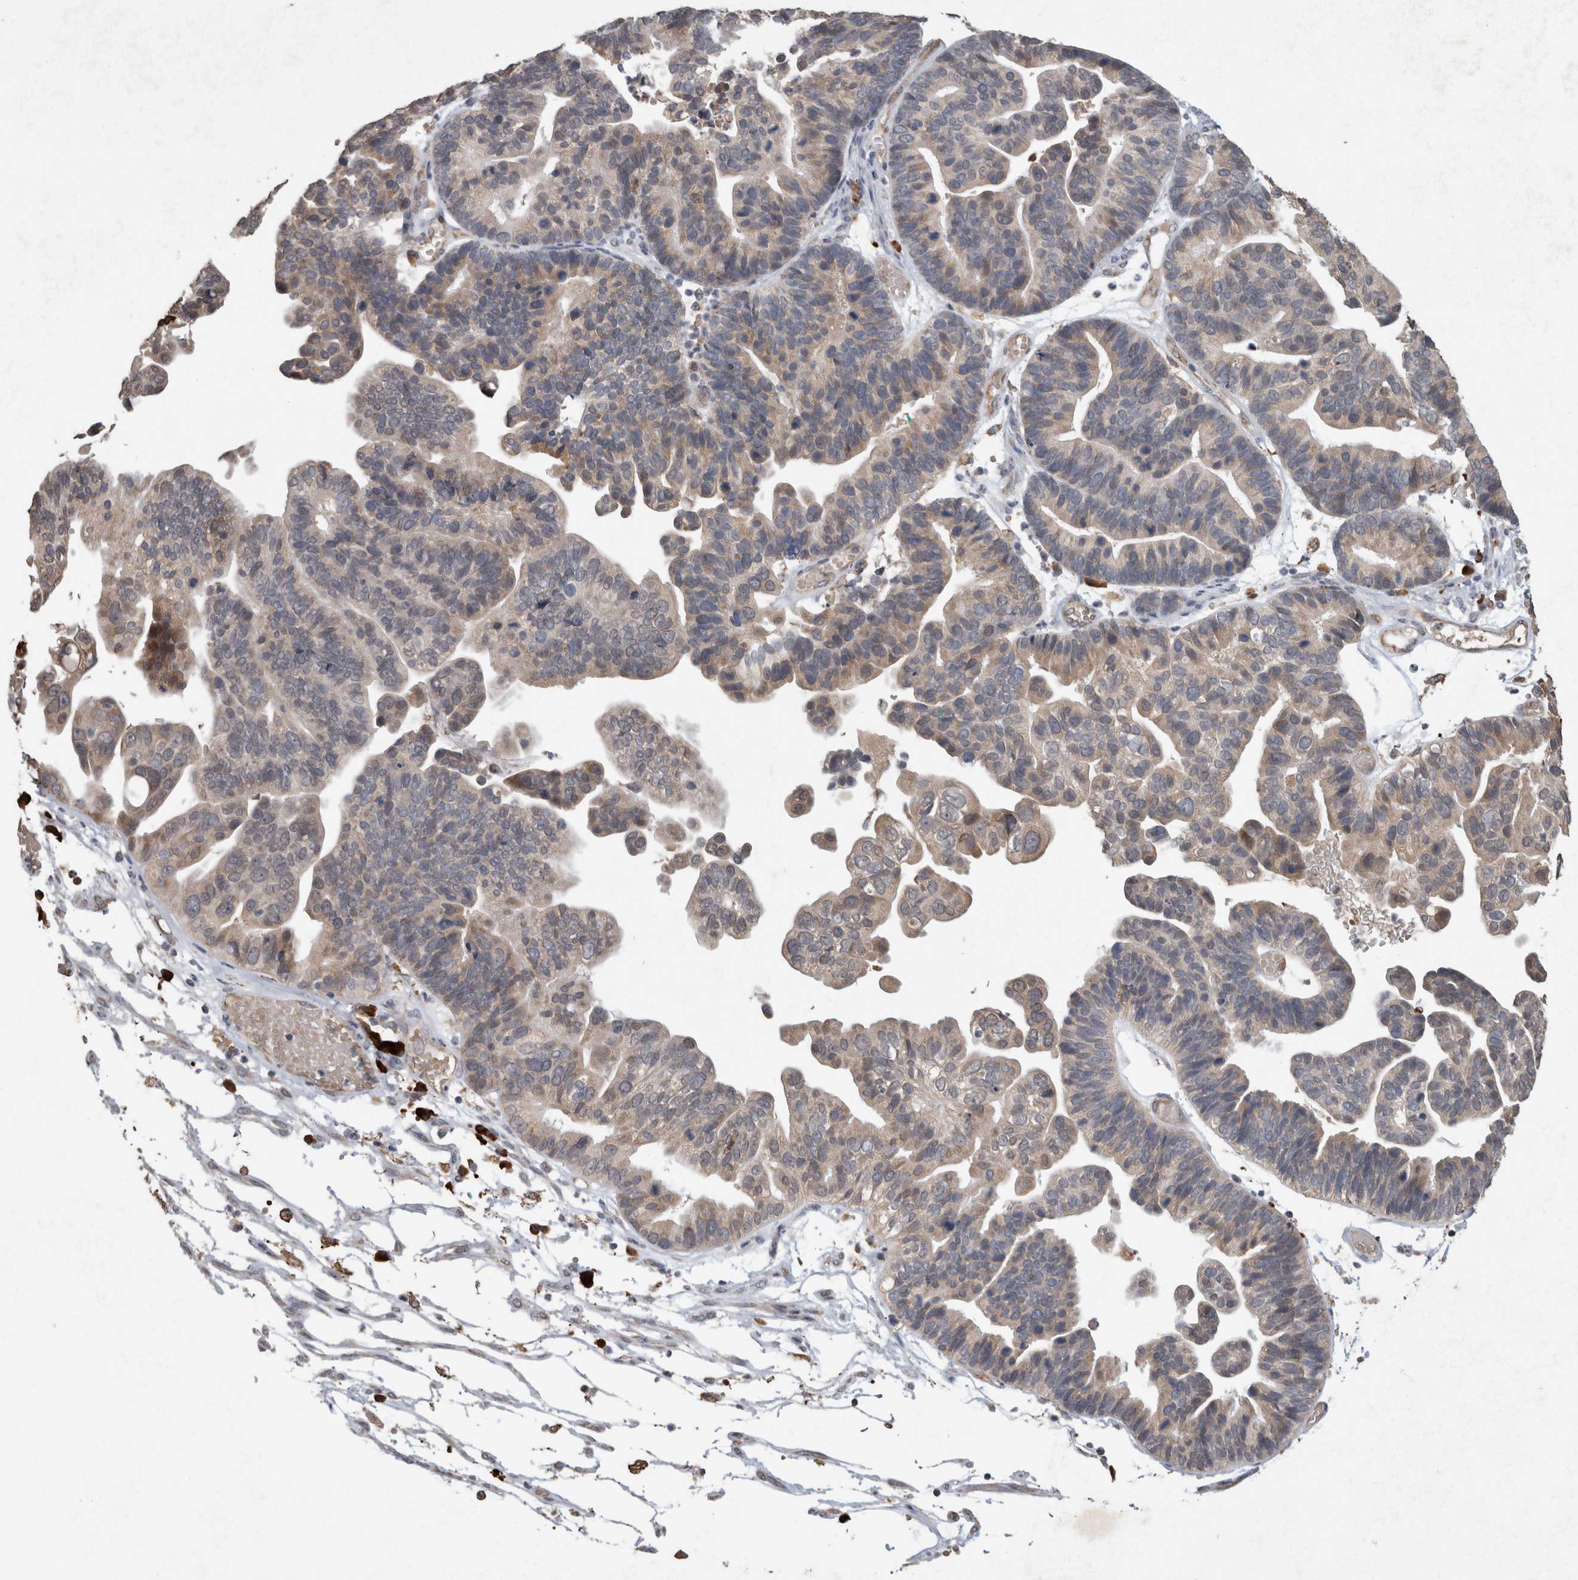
{"staining": {"intensity": "weak", "quantity": ">75%", "location": "cytoplasmic/membranous"}, "tissue": "ovarian cancer", "cell_type": "Tumor cells", "image_type": "cancer", "snomed": [{"axis": "morphology", "description": "Cystadenocarcinoma, serous, NOS"}, {"axis": "topography", "description": "Ovary"}], "caption": "Ovarian cancer stained for a protein (brown) shows weak cytoplasmic/membranous positive positivity in about >75% of tumor cells.", "gene": "ADGRL3", "patient": {"sex": "female", "age": 56}}